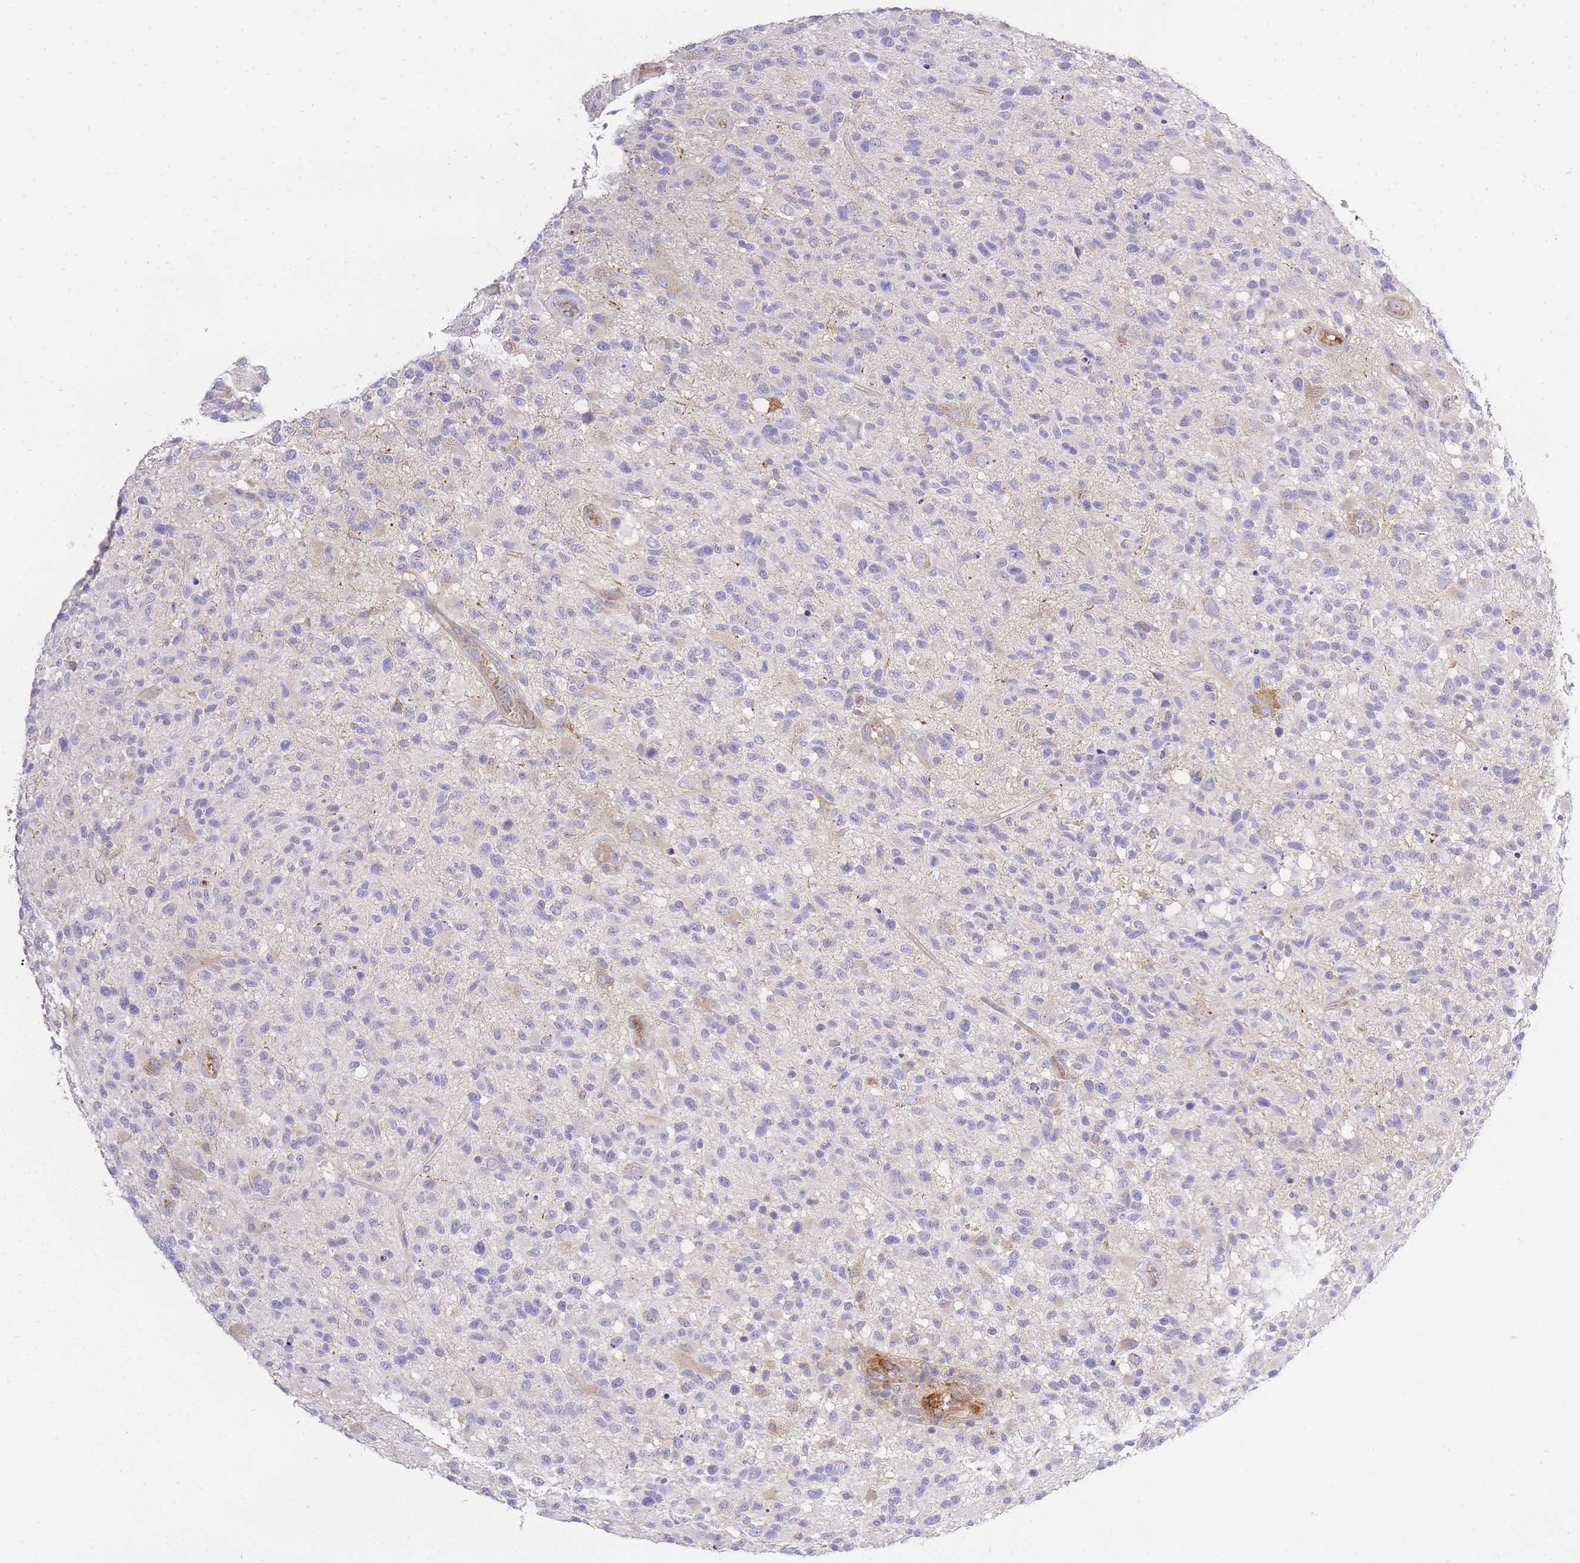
{"staining": {"intensity": "negative", "quantity": "none", "location": "none"}, "tissue": "glioma", "cell_type": "Tumor cells", "image_type": "cancer", "snomed": [{"axis": "morphology", "description": "Glioma, malignant, High grade"}, {"axis": "morphology", "description": "Glioblastoma, NOS"}, {"axis": "topography", "description": "Brain"}], "caption": "The image exhibits no staining of tumor cells in glioma. (Brightfield microscopy of DAB immunohistochemistry at high magnification).", "gene": "INSYN2B", "patient": {"sex": "male", "age": 60}}